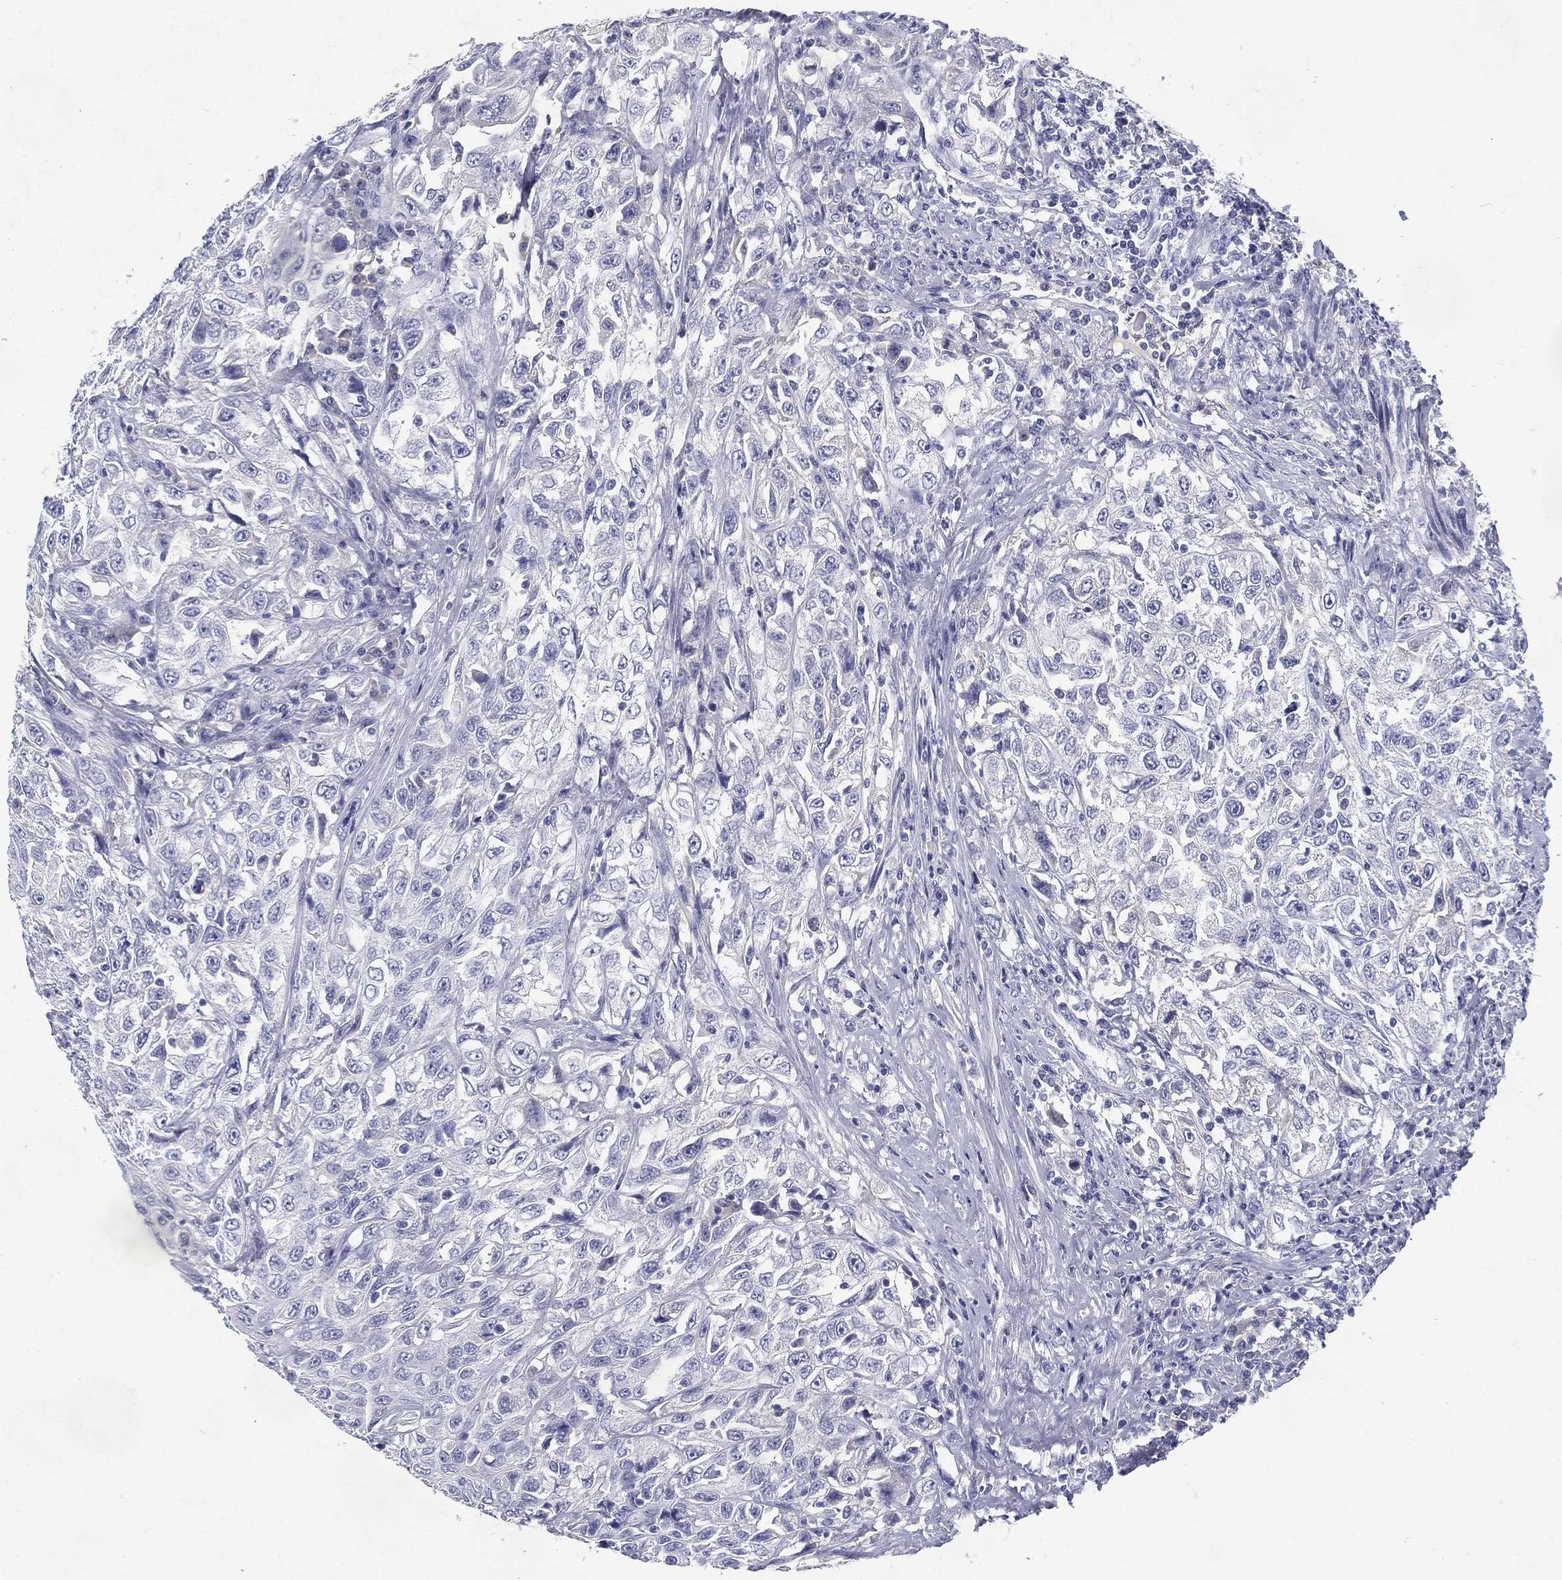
{"staining": {"intensity": "negative", "quantity": "none", "location": "none"}, "tissue": "urothelial cancer", "cell_type": "Tumor cells", "image_type": "cancer", "snomed": [{"axis": "morphology", "description": "Urothelial carcinoma, High grade"}, {"axis": "topography", "description": "Urinary bladder"}], "caption": "Immunohistochemical staining of human urothelial cancer exhibits no significant expression in tumor cells.", "gene": "RGS13", "patient": {"sex": "female", "age": 56}}